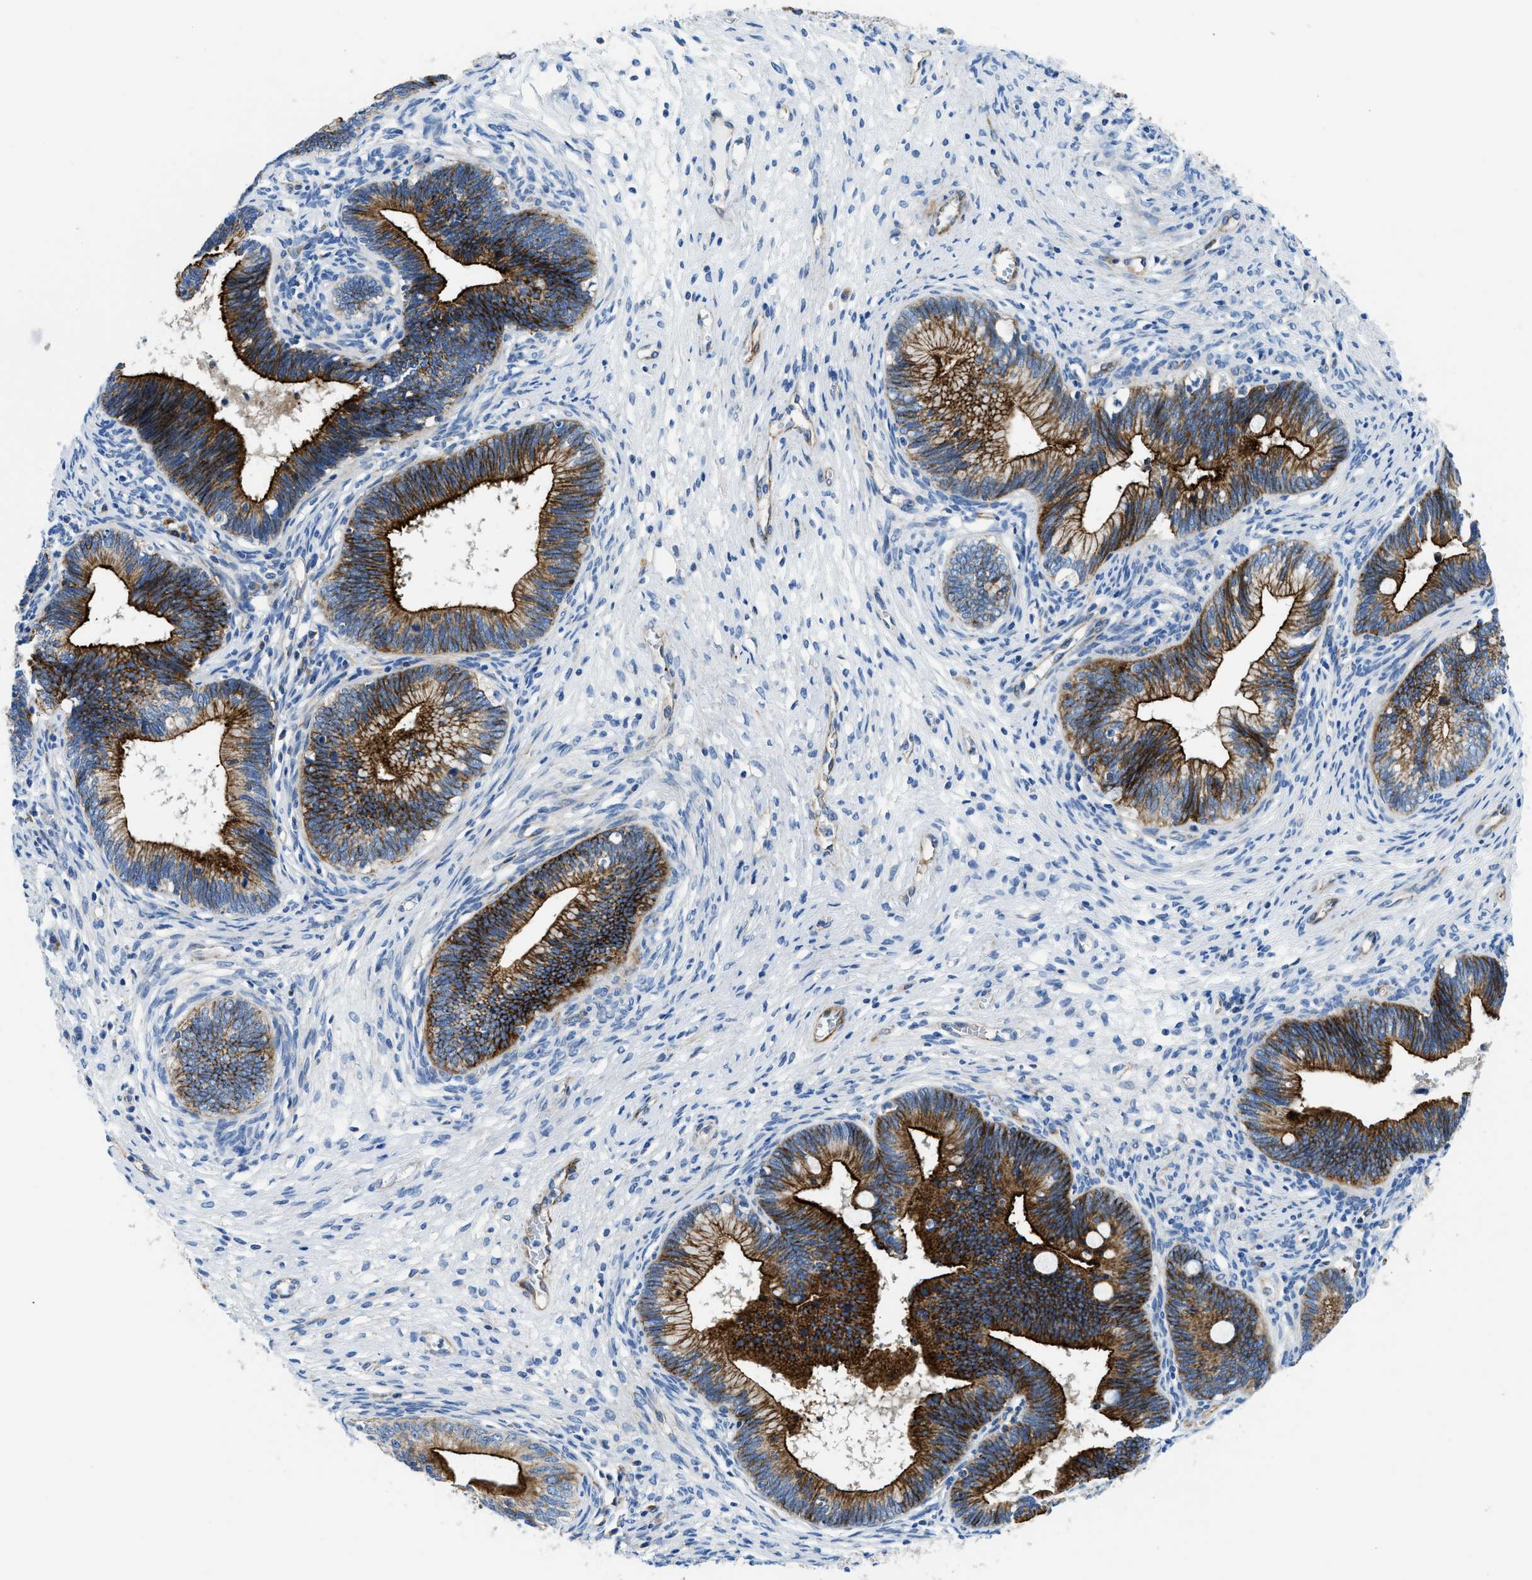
{"staining": {"intensity": "strong", "quantity": ">75%", "location": "cytoplasmic/membranous"}, "tissue": "cervical cancer", "cell_type": "Tumor cells", "image_type": "cancer", "snomed": [{"axis": "morphology", "description": "Adenocarcinoma, NOS"}, {"axis": "topography", "description": "Cervix"}], "caption": "Immunohistochemical staining of cervical cancer demonstrates high levels of strong cytoplasmic/membranous positivity in approximately >75% of tumor cells.", "gene": "CUTA", "patient": {"sex": "female", "age": 44}}